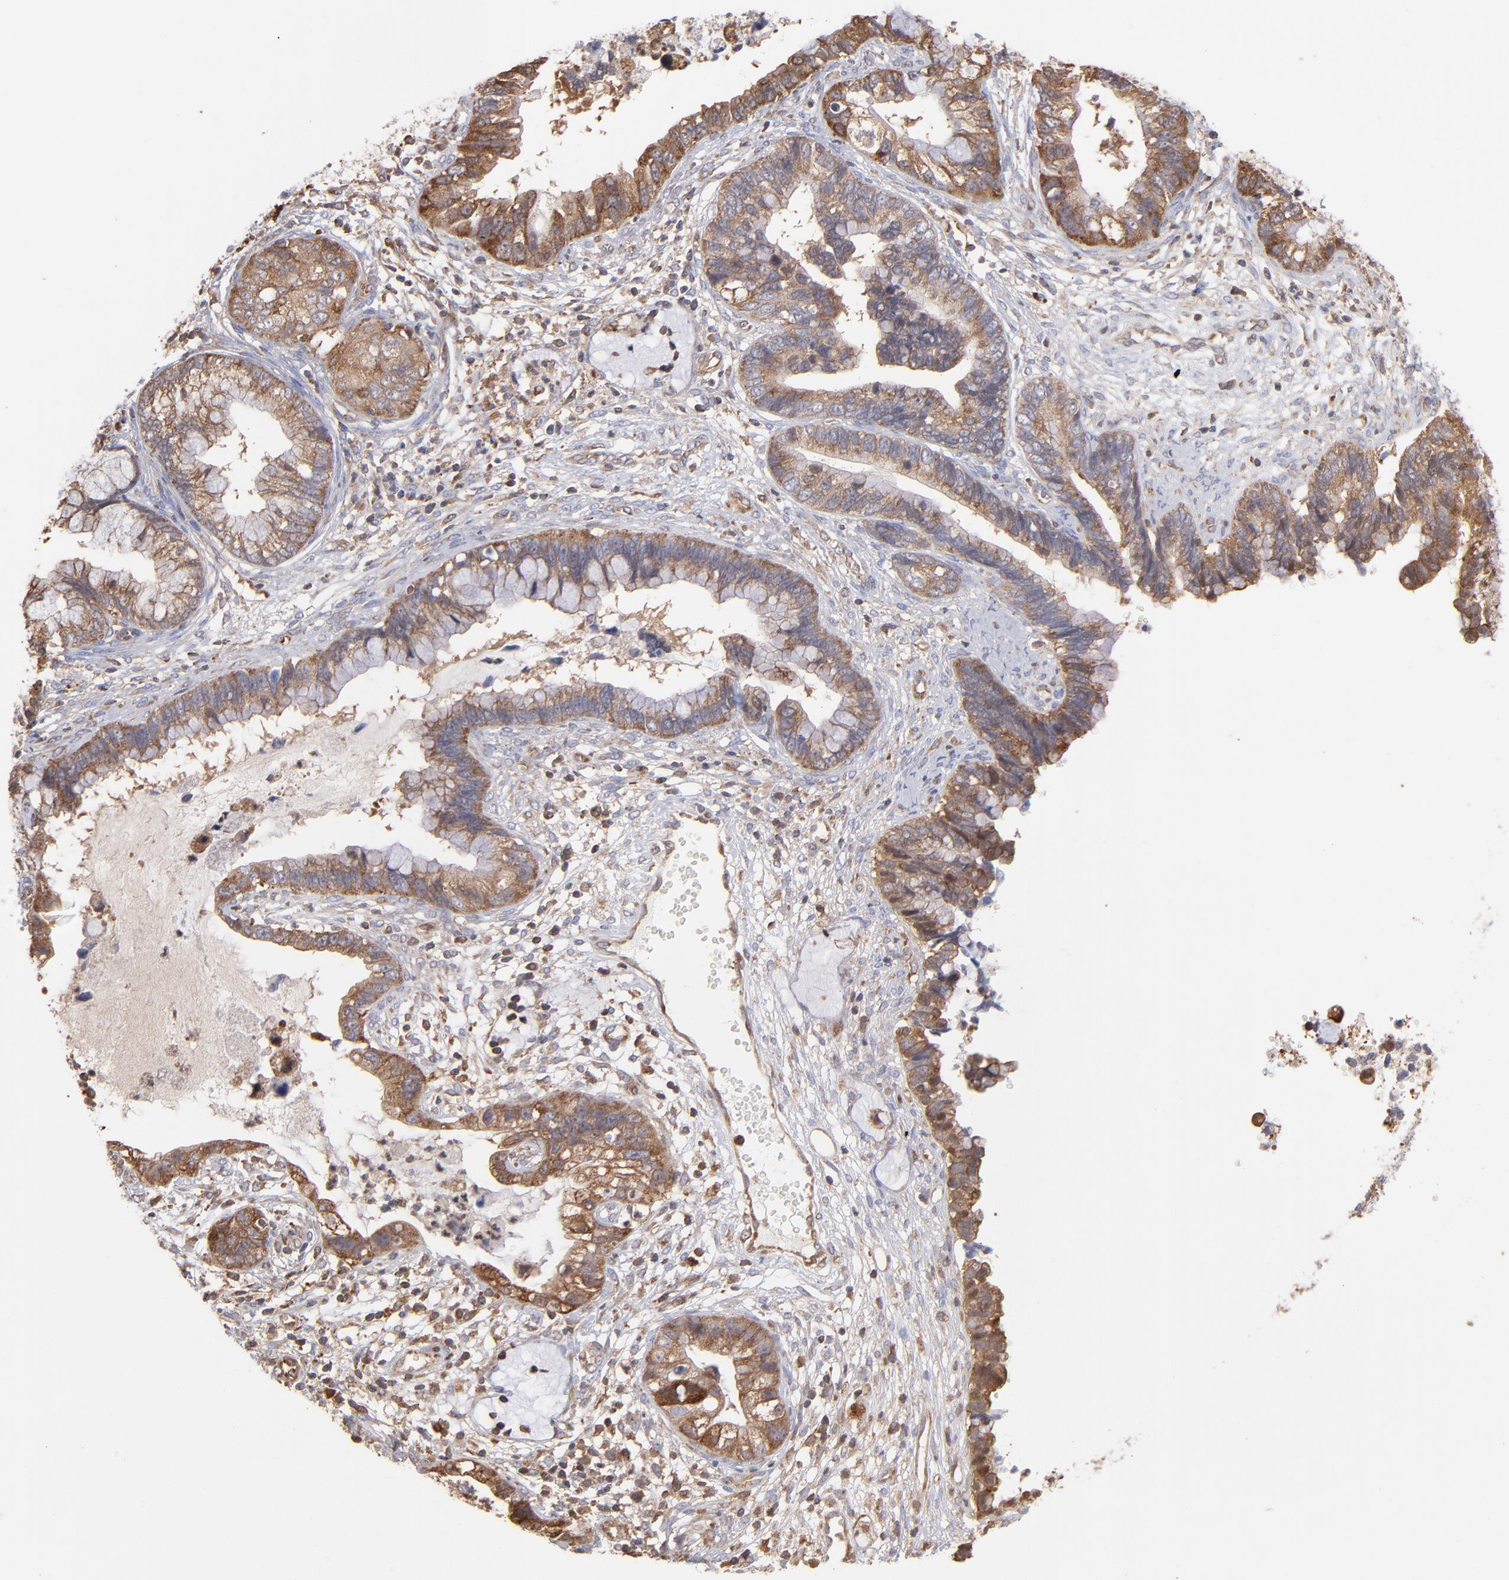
{"staining": {"intensity": "moderate", "quantity": ">75%", "location": "cytoplasmic/membranous"}, "tissue": "cervical cancer", "cell_type": "Tumor cells", "image_type": "cancer", "snomed": [{"axis": "morphology", "description": "Adenocarcinoma, NOS"}, {"axis": "topography", "description": "Cervix"}], "caption": "Cervical adenocarcinoma tissue demonstrates moderate cytoplasmic/membranous staining in about >75% of tumor cells (IHC, brightfield microscopy, high magnification).", "gene": "MAPRE1", "patient": {"sex": "female", "age": 44}}